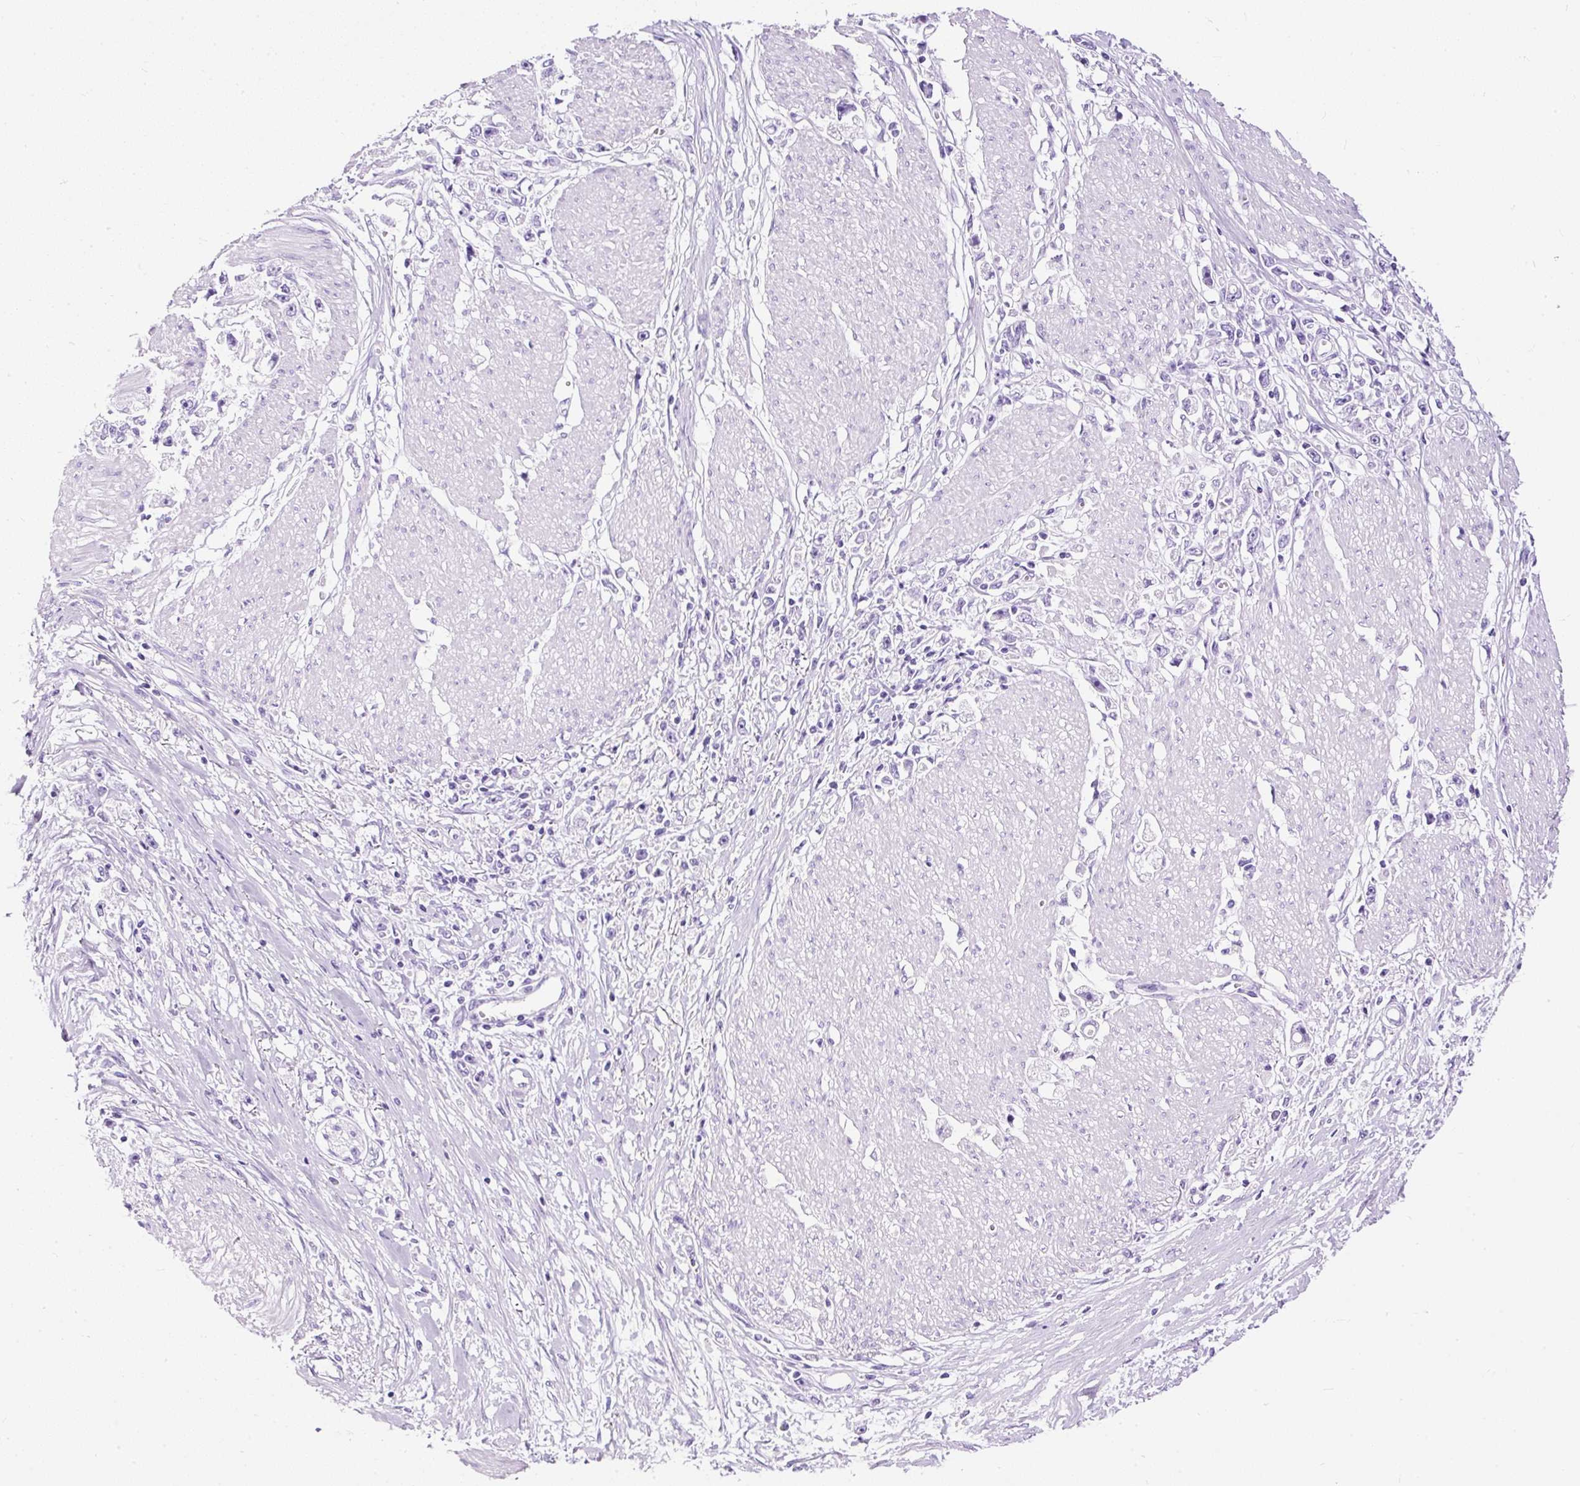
{"staining": {"intensity": "negative", "quantity": "none", "location": "none"}, "tissue": "stomach cancer", "cell_type": "Tumor cells", "image_type": "cancer", "snomed": [{"axis": "morphology", "description": "Adenocarcinoma, NOS"}, {"axis": "topography", "description": "Stomach"}], "caption": "Immunohistochemistry (IHC) micrograph of neoplastic tissue: human stomach adenocarcinoma stained with DAB (3,3'-diaminobenzidine) exhibits no significant protein staining in tumor cells.", "gene": "NTS", "patient": {"sex": "female", "age": 59}}